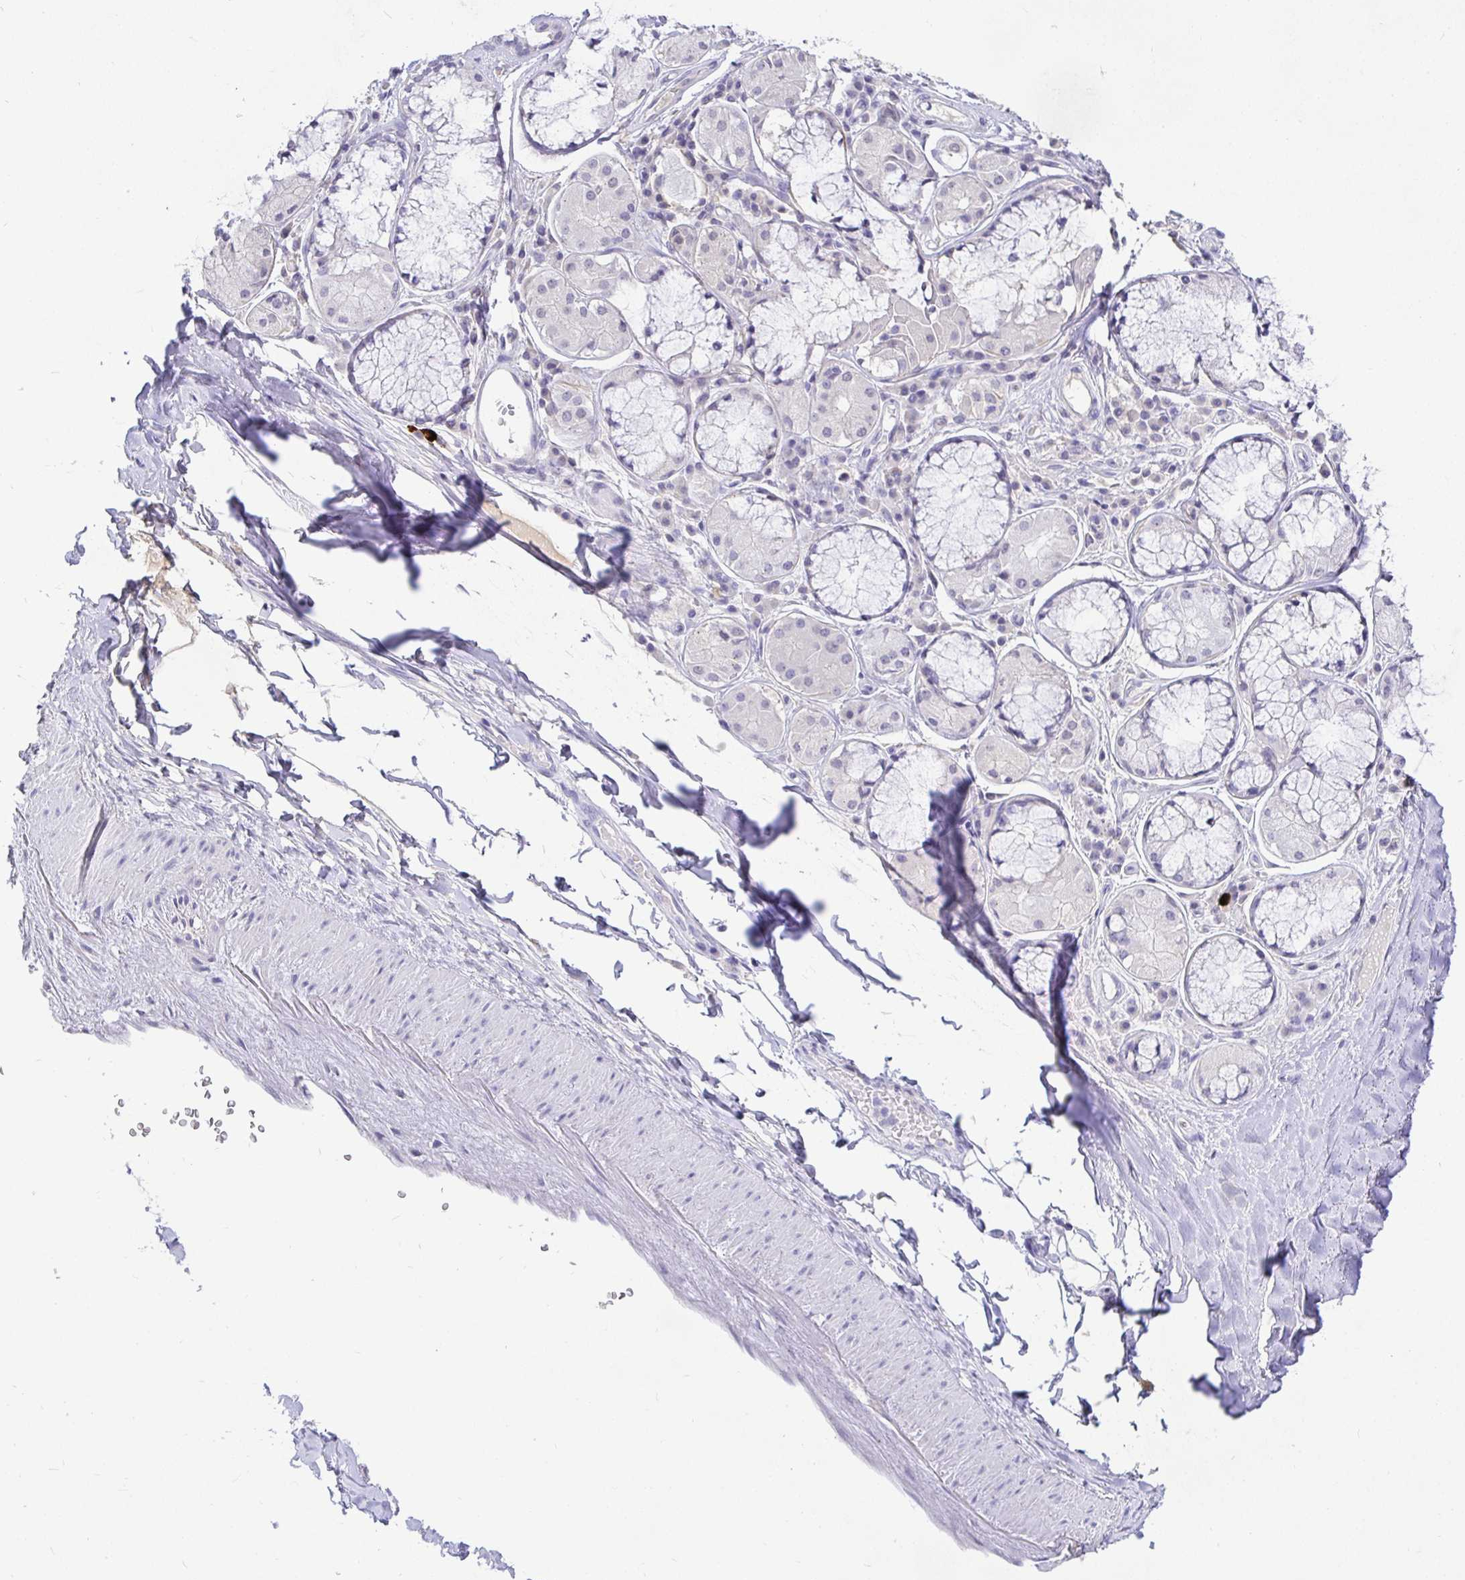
{"staining": {"intensity": "negative", "quantity": "none", "location": "none"}, "tissue": "adipose tissue", "cell_type": "Adipocytes", "image_type": "normal", "snomed": [{"axis": "morphology", "description": "Normal tissue, NOS"}, {"axis": "topography", "description": "Cartilage tissue"}, {"axis": "topography", "description": "Bronchus"}], "caption": "The histopathology image reveals no staining of adipocytes in unremarkable adipose tissue. (DAB immunohistochemistry visualized using brightfield microscopy, high magnification).", "gene": "EZHIP", "patient": {"sex": "male", "age": 64}}